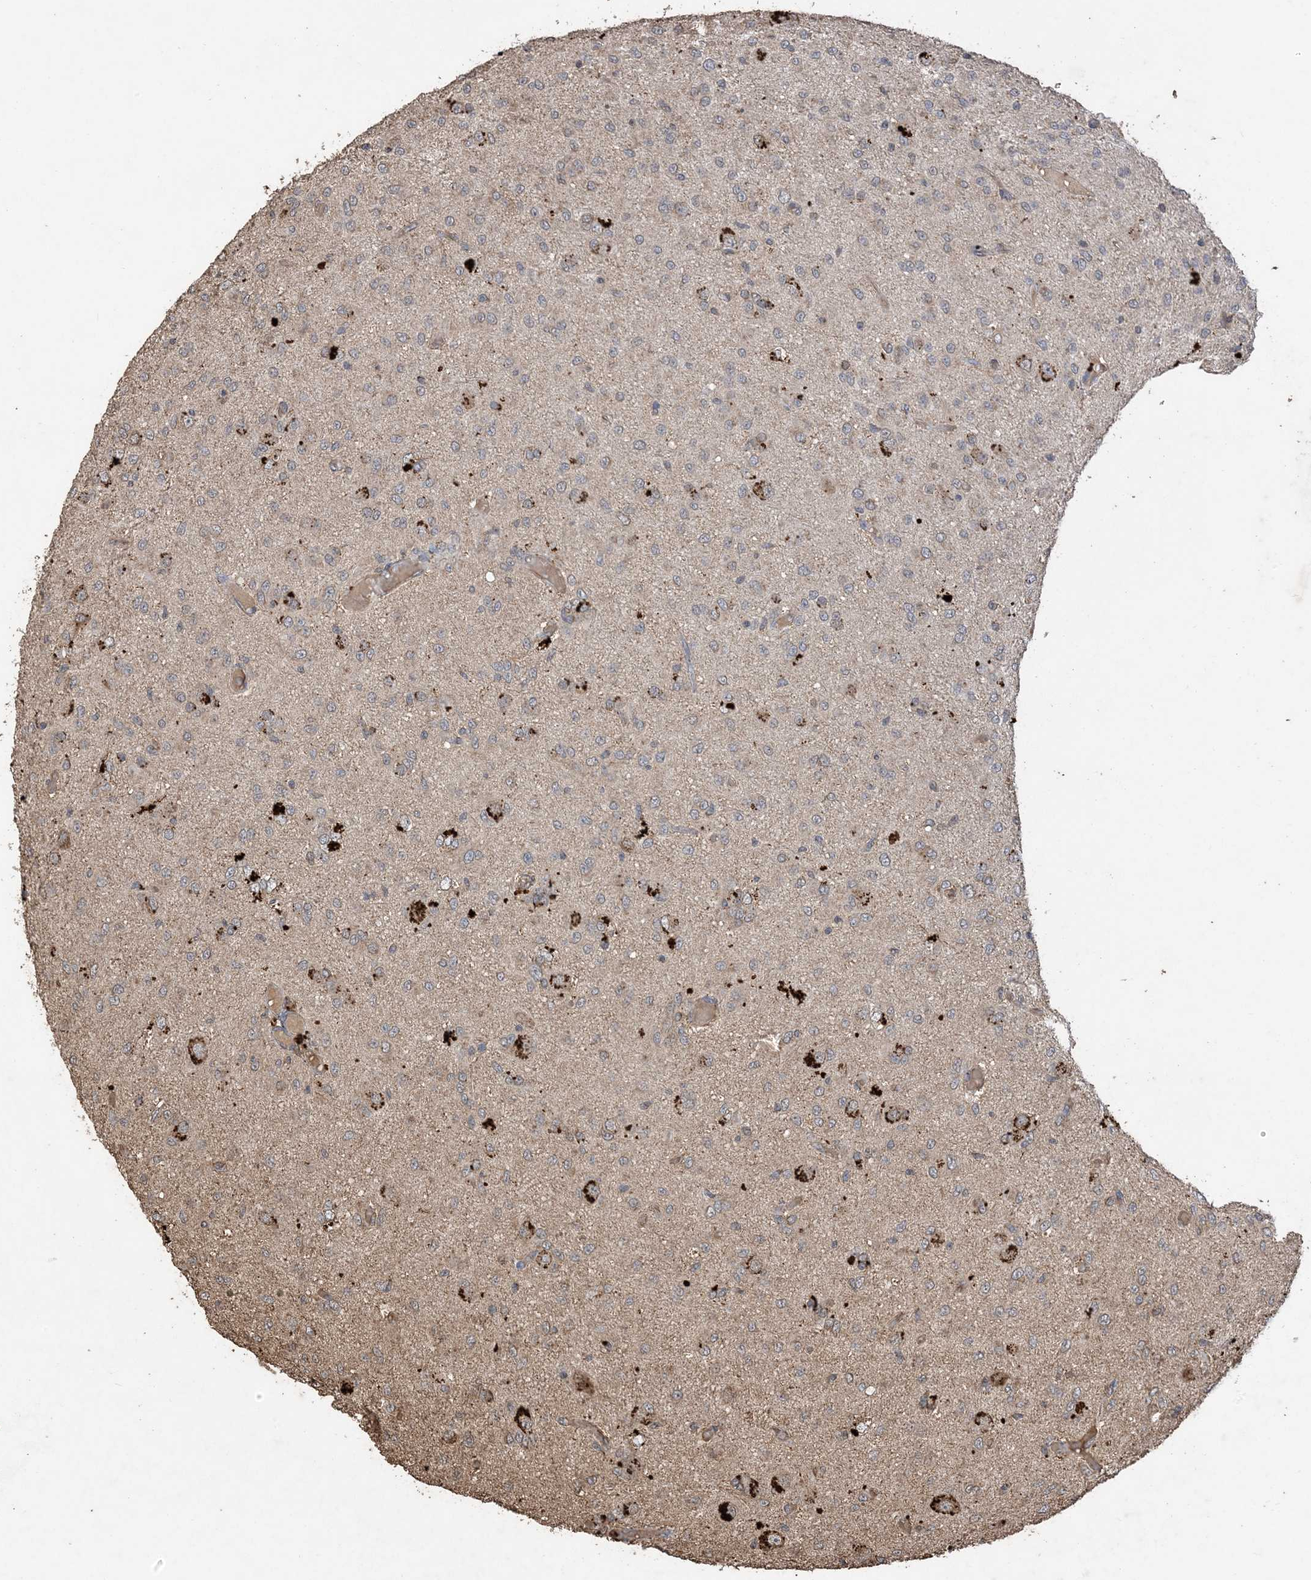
{"staining": {"intensity": "negative", "quantity": "none", "location": "none"}, "tissue": "glioma", "cell_type": "Tumor cells", "image_type": "cancer", "snomed": [{"axis": "morphology", "description": "Glioma, malignant, High grade"}, {"axis": "topography", "description": "Brain"}], "caption": "Tumor cells are negative for brown protein staining in glioma.", "gene": "HPS4", "patient": {"sex": "female", "age": 59}}